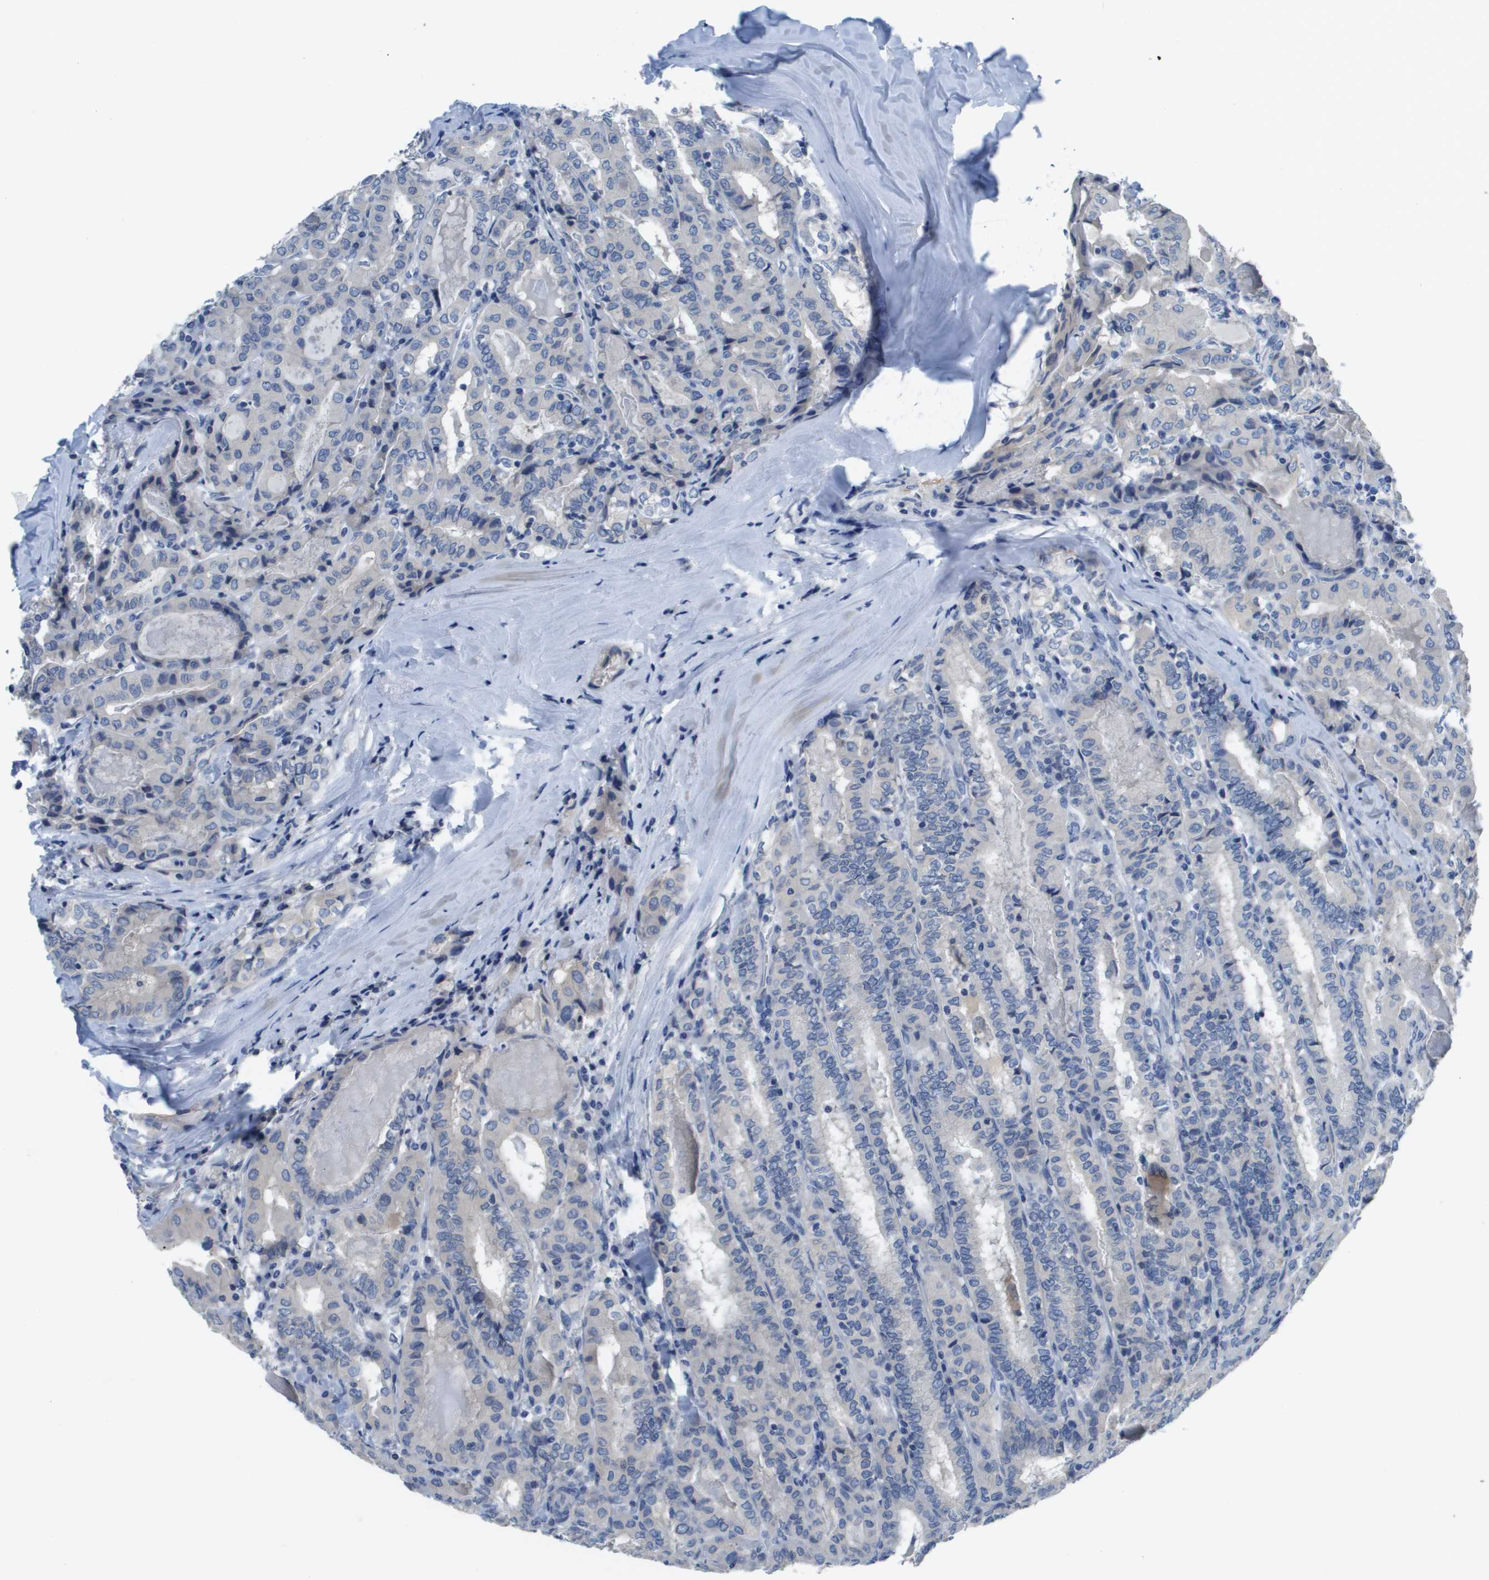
{"staining": {"intensity": "negative", "quantity": "none", "location": "none"}, "tissue": "thyroid cancer", "cell_type": "Tumor cells", "image_type": "cancer", "snomed": [{"axis": "morphology", "description": "Papillary adenocarcinoma, NOS"}, {"axis": "topography", "description": "Thyroid gland"}], "caption": "Immunohistochemistry (IHC) photomicrograph of human thyroid cancer stained for a protein (brown), which exhibits no expression in tumor cells.", "gene": "NCS1", "patient": {"sex": "female", "age": 42}}